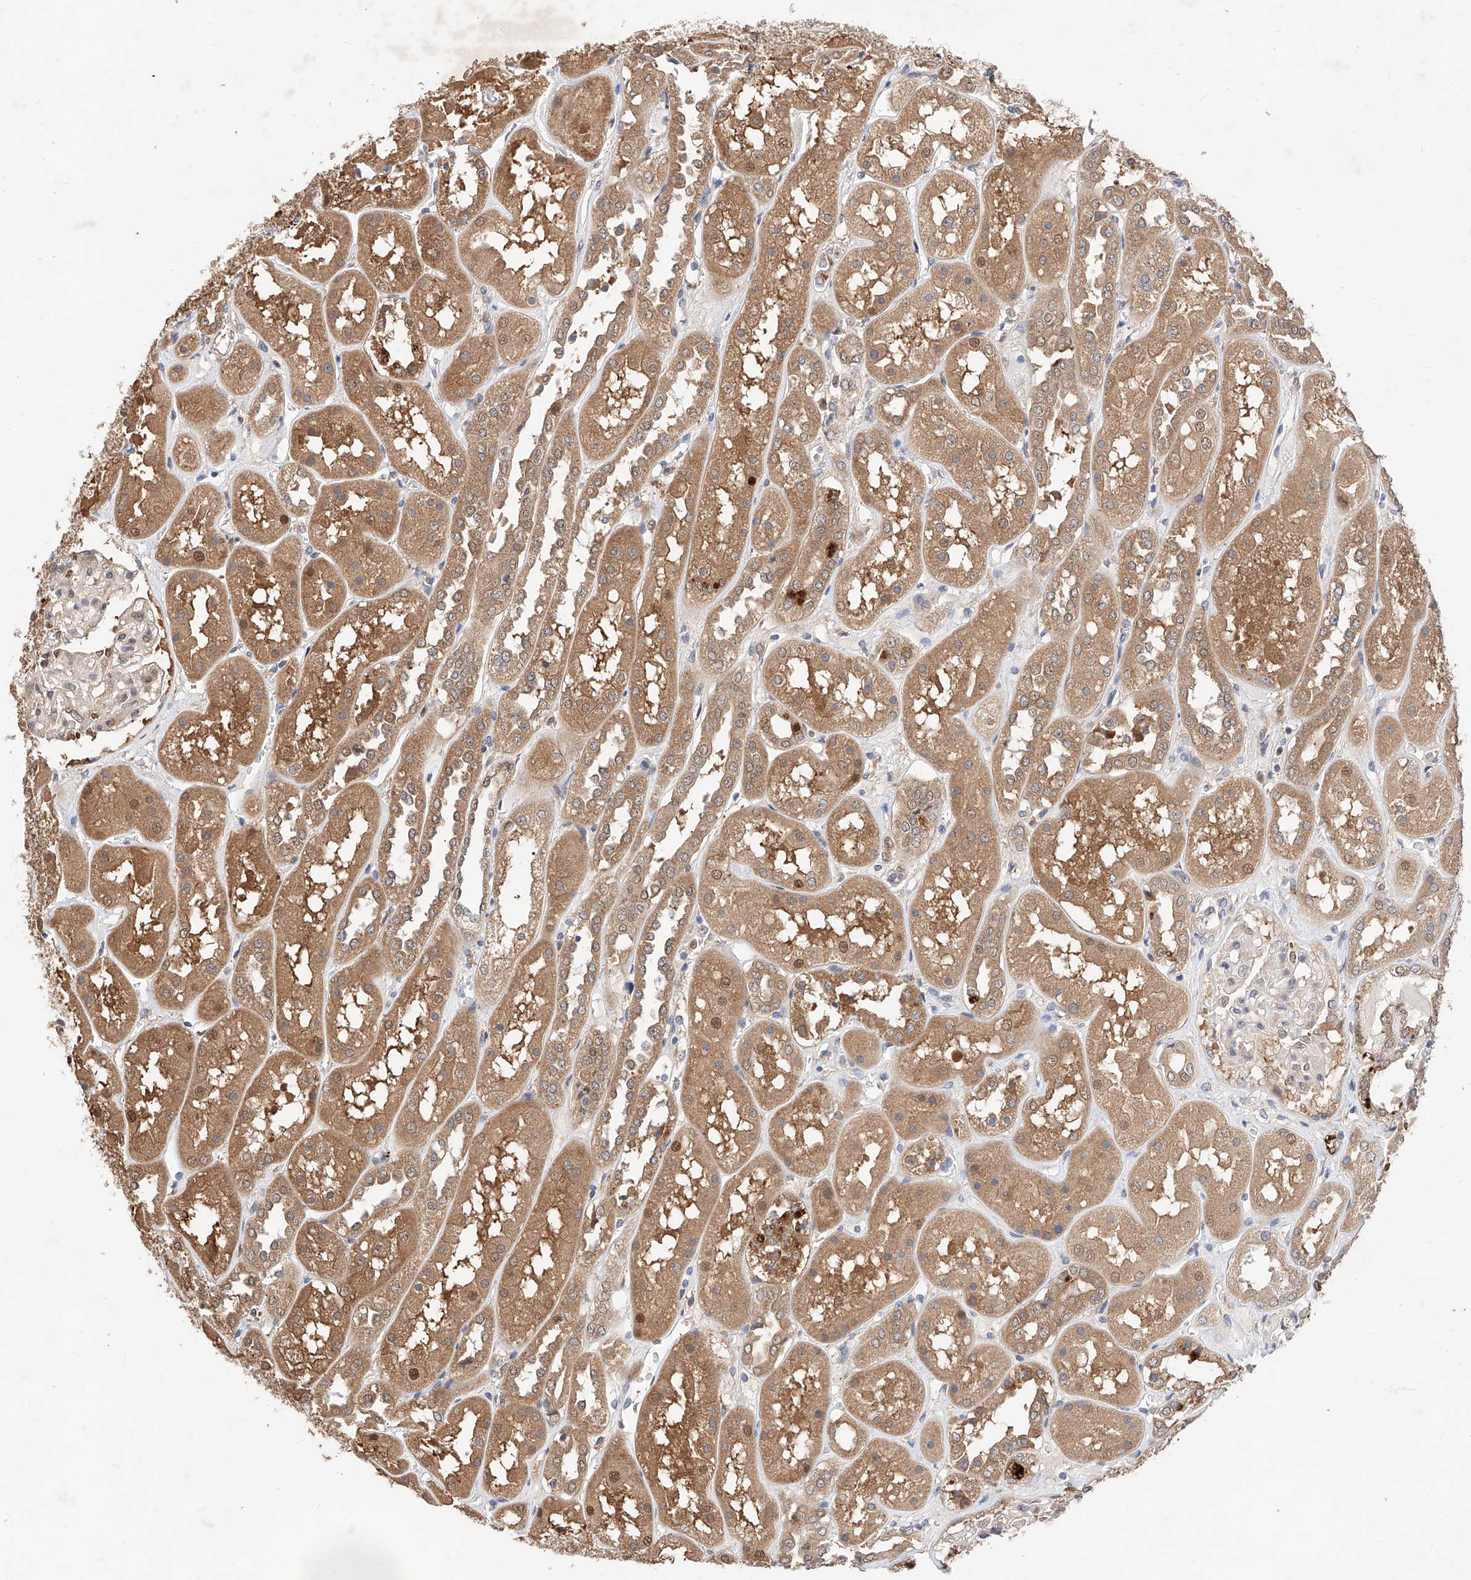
{"staining": {"intensity": "weak", "quantity": "<25%", "location": "cytoplasmic/membranous,nuclear"}, "tissue": "kidney", "cell_type": "Cells in glomeruli", "image_type": "normal", "snomed": [{"axis": "morphology", "description": "Normal tissue, NOS"}, {"axis": "topography", "description": "Kidney"}], "caption": "The immunohistochemistry image has no significant staining in cells in glomeruli of kidney.", "gene": "ZSCAN4", "patient": {"sex": "male", "age": 70}}